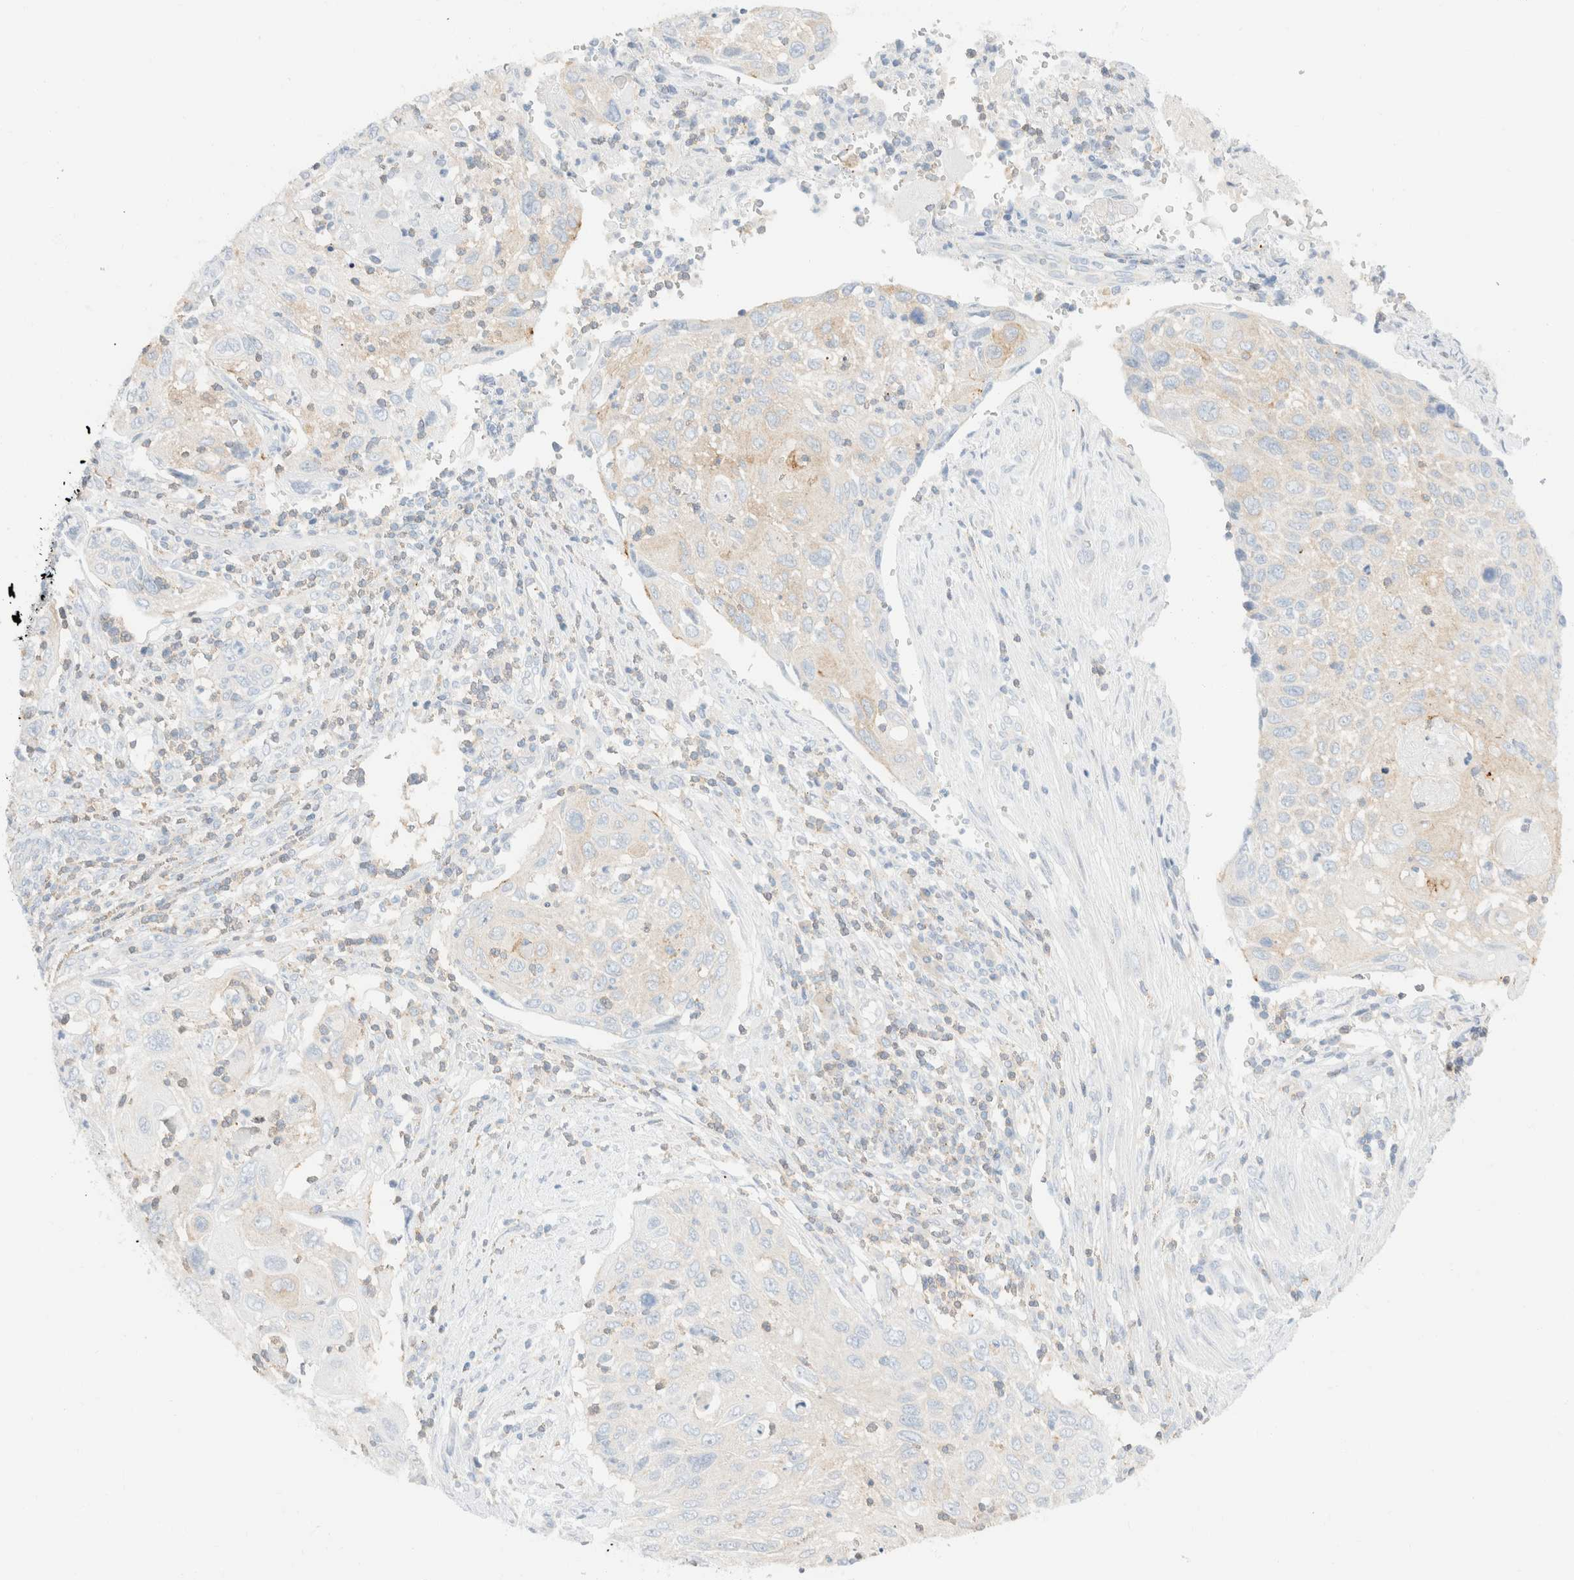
{"staining": {"intensity": "negative", "quantity": "none", "location": "none"}, "tissue": "cervical cancer", "cell_type": "Tumor cells", "image_type": "cancer", "snomed": [{"axis": "morphology", "description": "Squamous cell carcinoma, NOS"}, {"axis": "topography", "description": "Cervix"}], "caption": "The IHC photomicrograph has no significant staining in tumor cells of cervical cancer (squamous cell carcinoma) tissue. Brightfield microscopy of immunohistochemistry (IHC) stained with DAB (3,3'-diaminobenzidine) (brown) and hematoxylin (blue), captured at high magnification.", "gene": "SH3GLB2", "patient": {"sex": "female", "age": 70}}